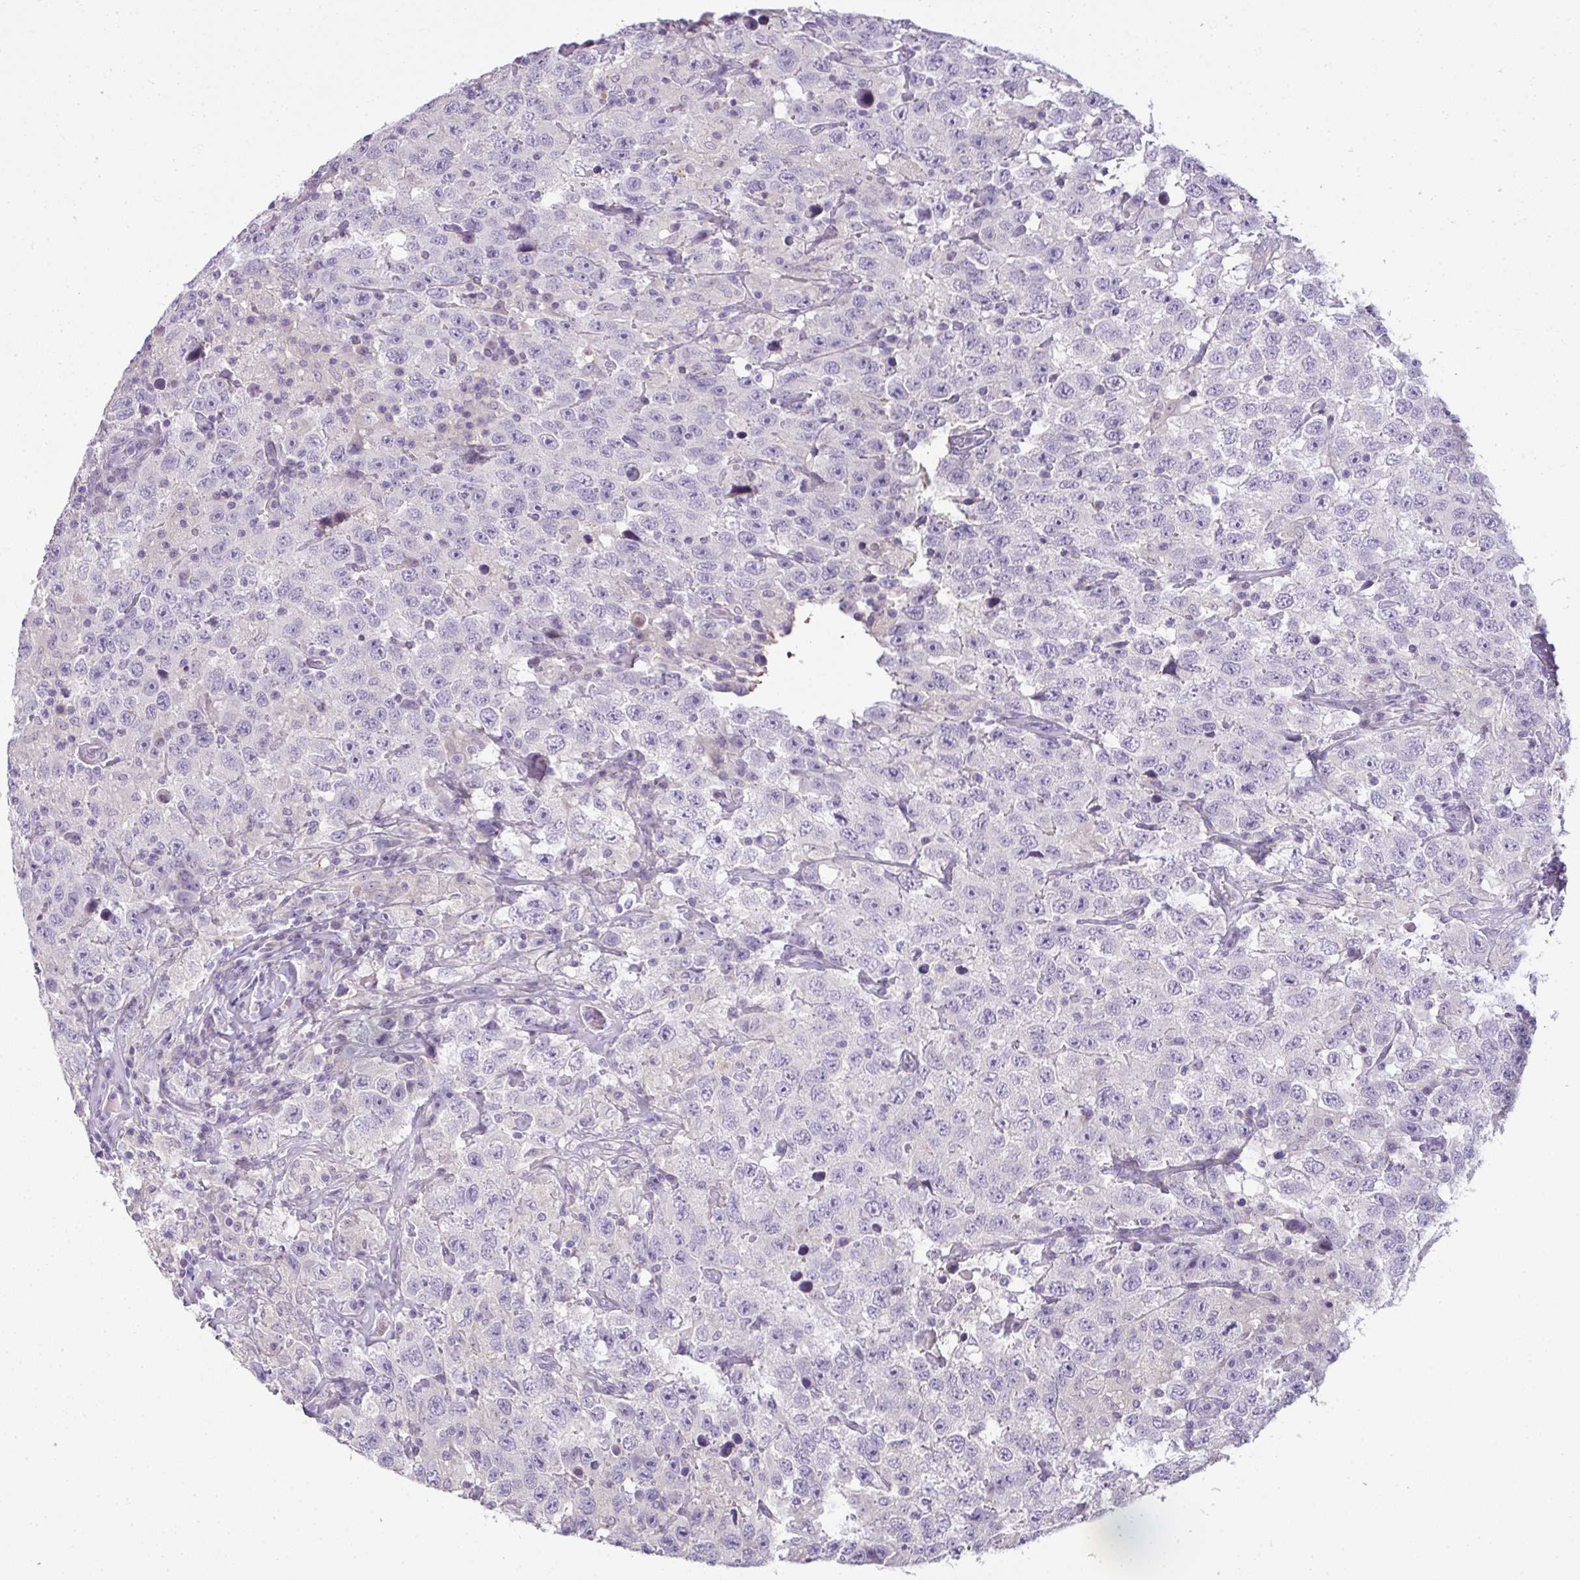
{"staining": {"intensity": "negative", "quantity": "none", "location": "none"}, "tissue": "testis cancer", "cell_type": "Tumor cells", "image_type": "cancer", "snomed": [{"axis": "morphology", "description": "Seminoma, NOS"}, {"axis": "topography", "description": "Testis"}], "caption": "Immunohistochemistry (IHC) image of human testis cancer stained for a protein (brown), which exhibits no positivity in tumor cells. (Stains: DAB (3,3'-diaminobenzidine) IHC with hematoxylin counter stain, Microscopy: brightfield microscopy at high magnification).", "gene": "CMPK1", "patient": {"sex": "male", "age": 41}}